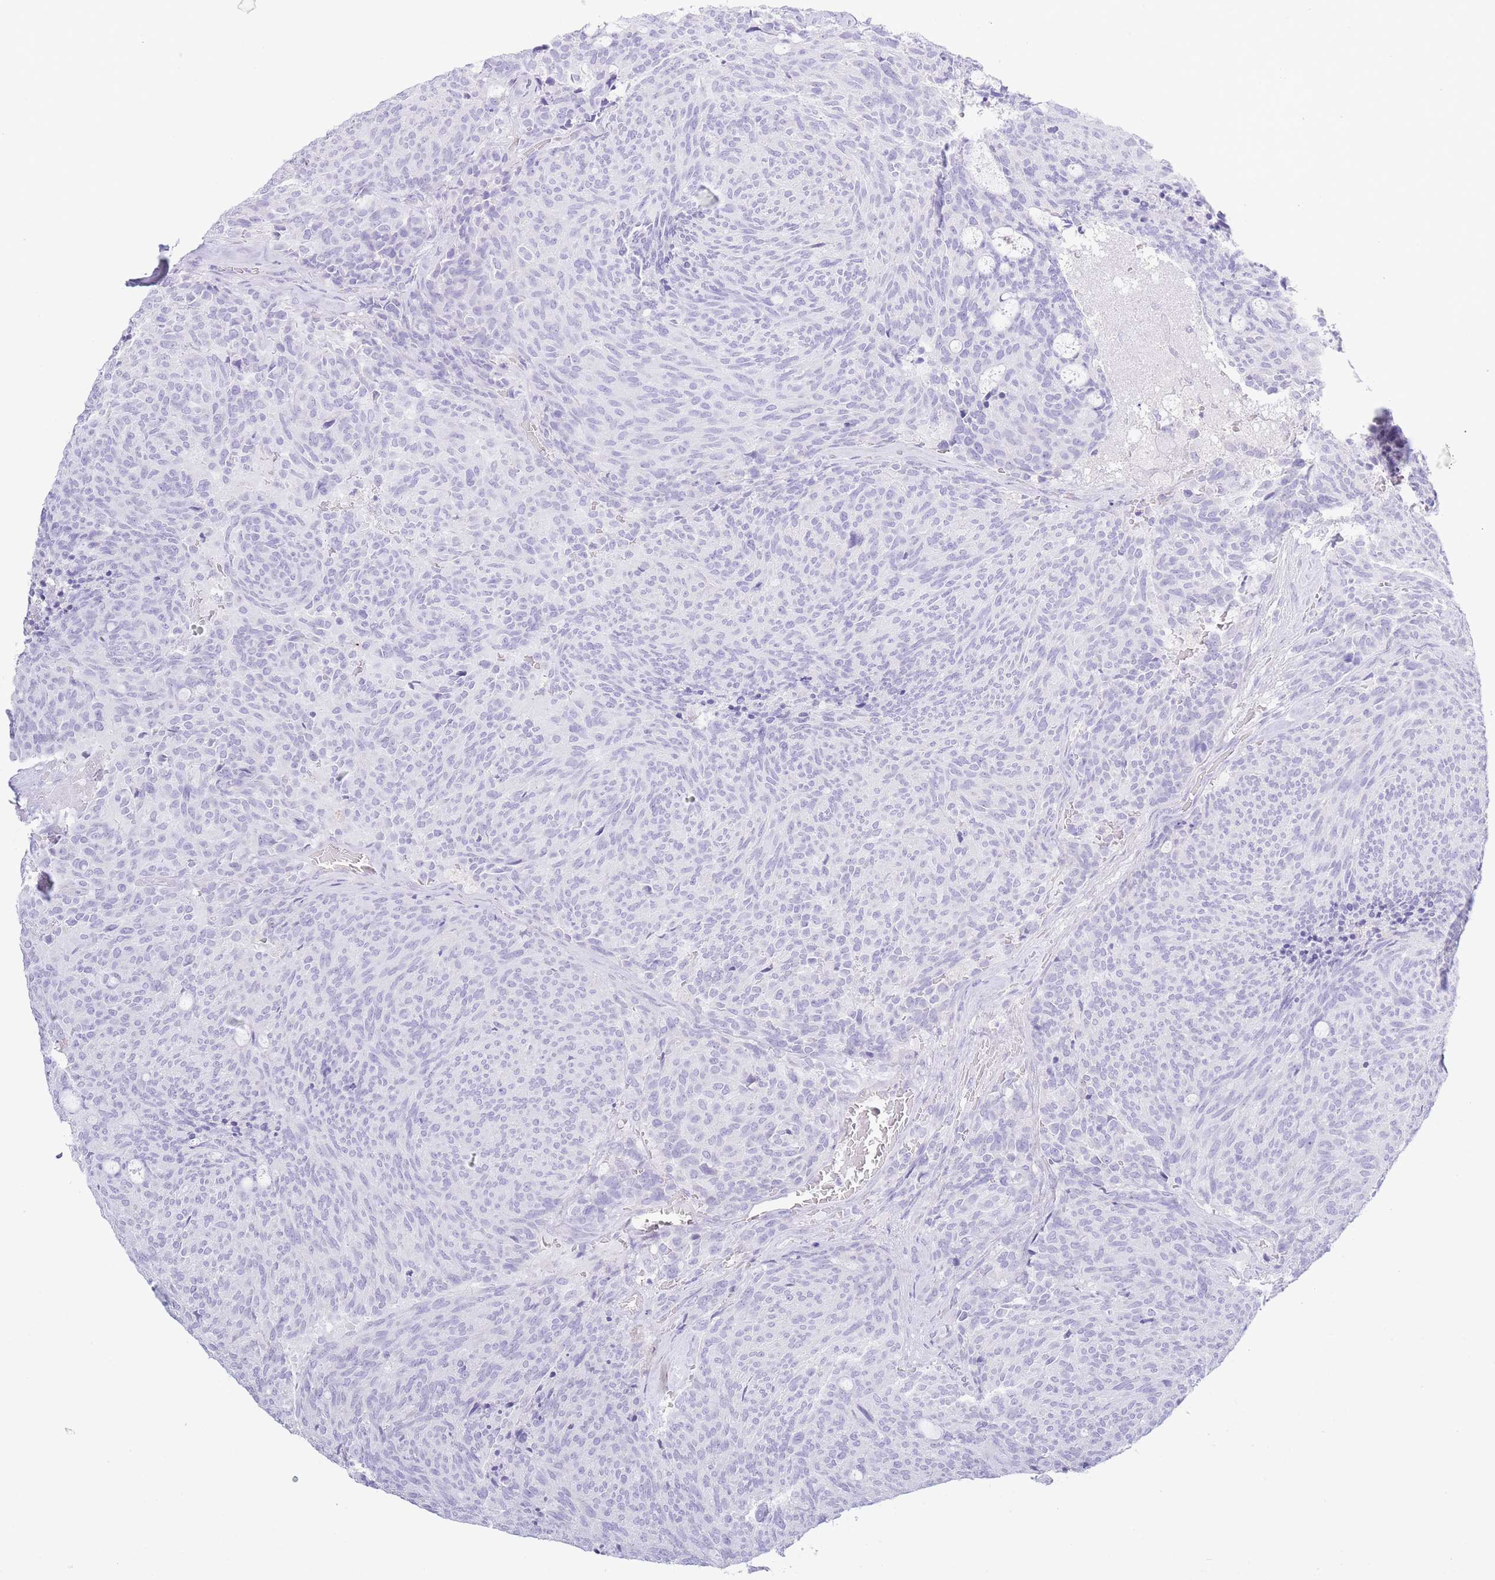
{"staining": {"intensity": "negative", "quantity": "none", "location": "none"}, "tissue": "carcinoid", "cell_type": "Tumor cells", "image_type": "cancer", "snomed": [{"axis": "morphology", "description": "Carcinoid, malignant, NOS"}, {"axis": "topography", "description": "Pancreas"}], "caption": "IHC of human carcinoid demonstrates no expression in tumor cells.", "gene": "PKLR", "patient": {"sex": "female", "age": 54}}